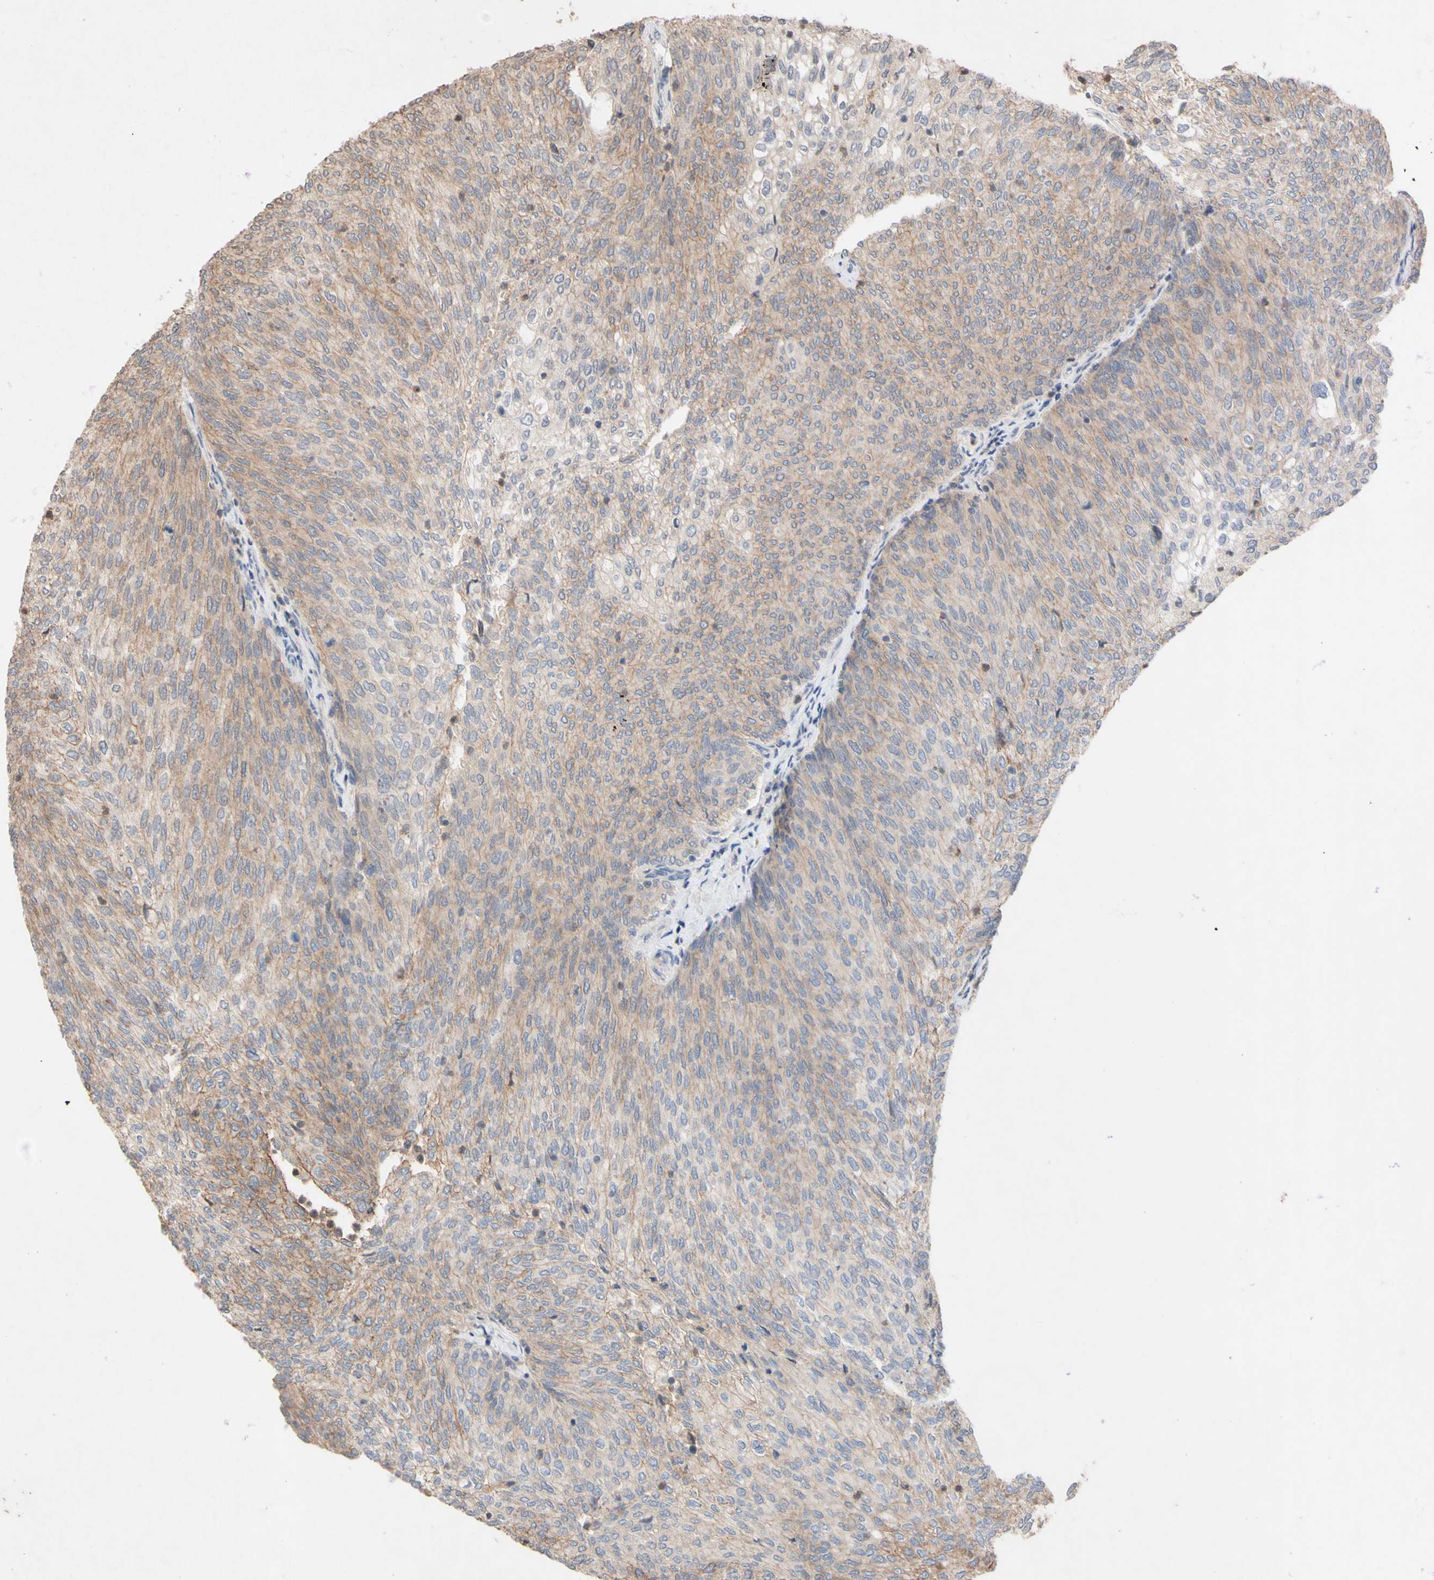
{"staining": {"intensity": "weak", "quantity": ">75%", "location": "cytoplasmic/membranous"}, "tissue": "urothelial cancer", "cell_type": "Tumor cells", "image_type": "cancer", "snomed": [{"axis": "morphology", "description": "Urothelial carcinoma, Low grade"}, {"axis": "topography", "description": "Urinary bladder"}], "caption": "The photomicrograph reveals a brown stain indicating the presence of a protein in the cytoplasmic/membranous of tumor cells in urothelial carcinoma (low-grade). The staining was performed using DAB to visualize the protein expression in brown, while the nuclei were stained in blue with hematoxylin (Magnification: 20x).", "gene": "NECTIN3", "patient": {"sex": "female", "age": 79}}